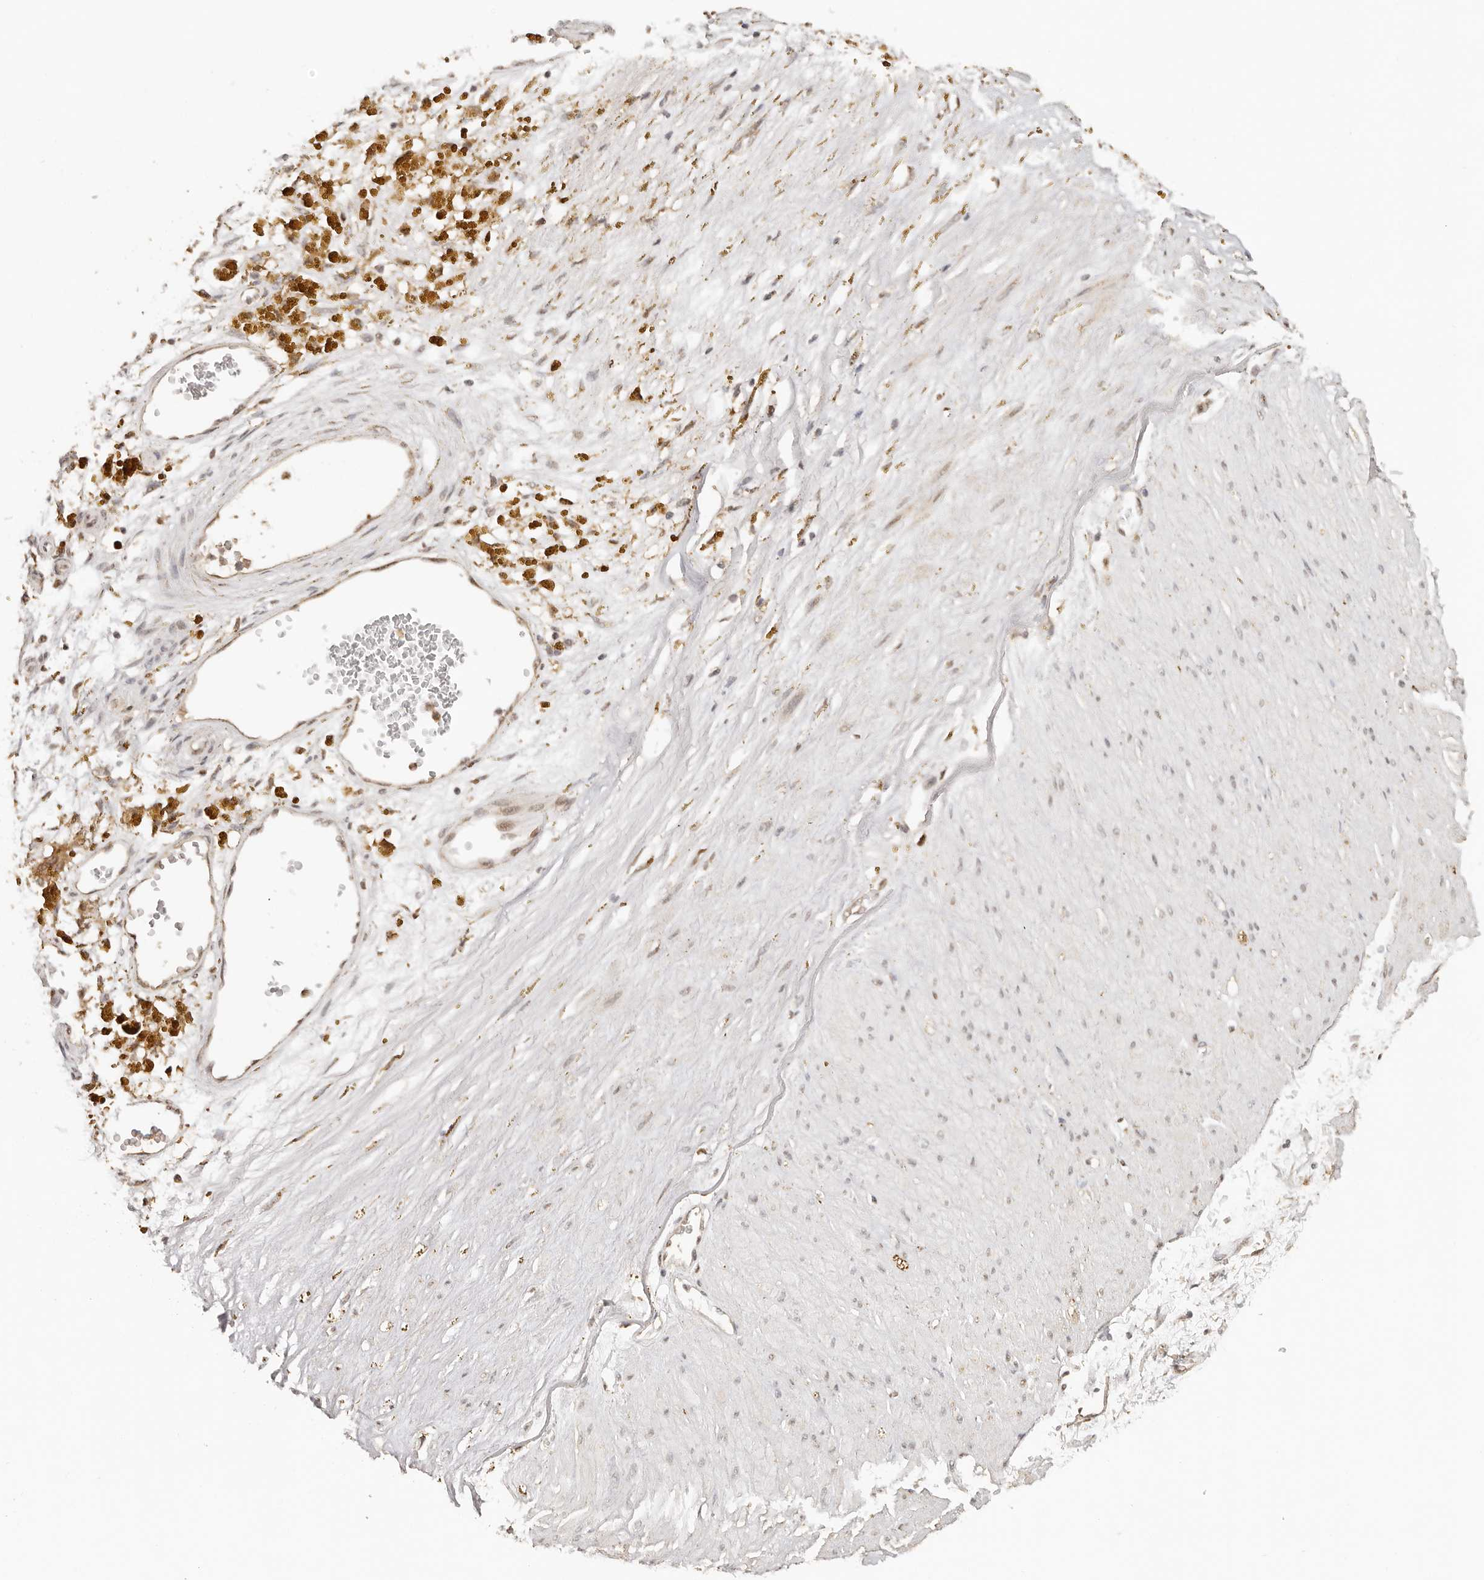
{"staining": {"intensity": "negative", "quantity": "none", "location": "none"}, "tissue": "adipose tissue", "cell_type": "Adipocytes", "image_type": "normal", "snomed": [{"axis": "morphology", "description": "Normal tissue, NOS"}, {"axis": "topography", "description": "Soft tissue"}], "caption": "Micrograph shows no significant protein expression in adipocytes of normal adipose tissue. (Immunohistochemistry (ihc), brightfield microscopy, high magnification).", "gene": "SEC14L1", "patient": {"sex": "male", "age": 72}}